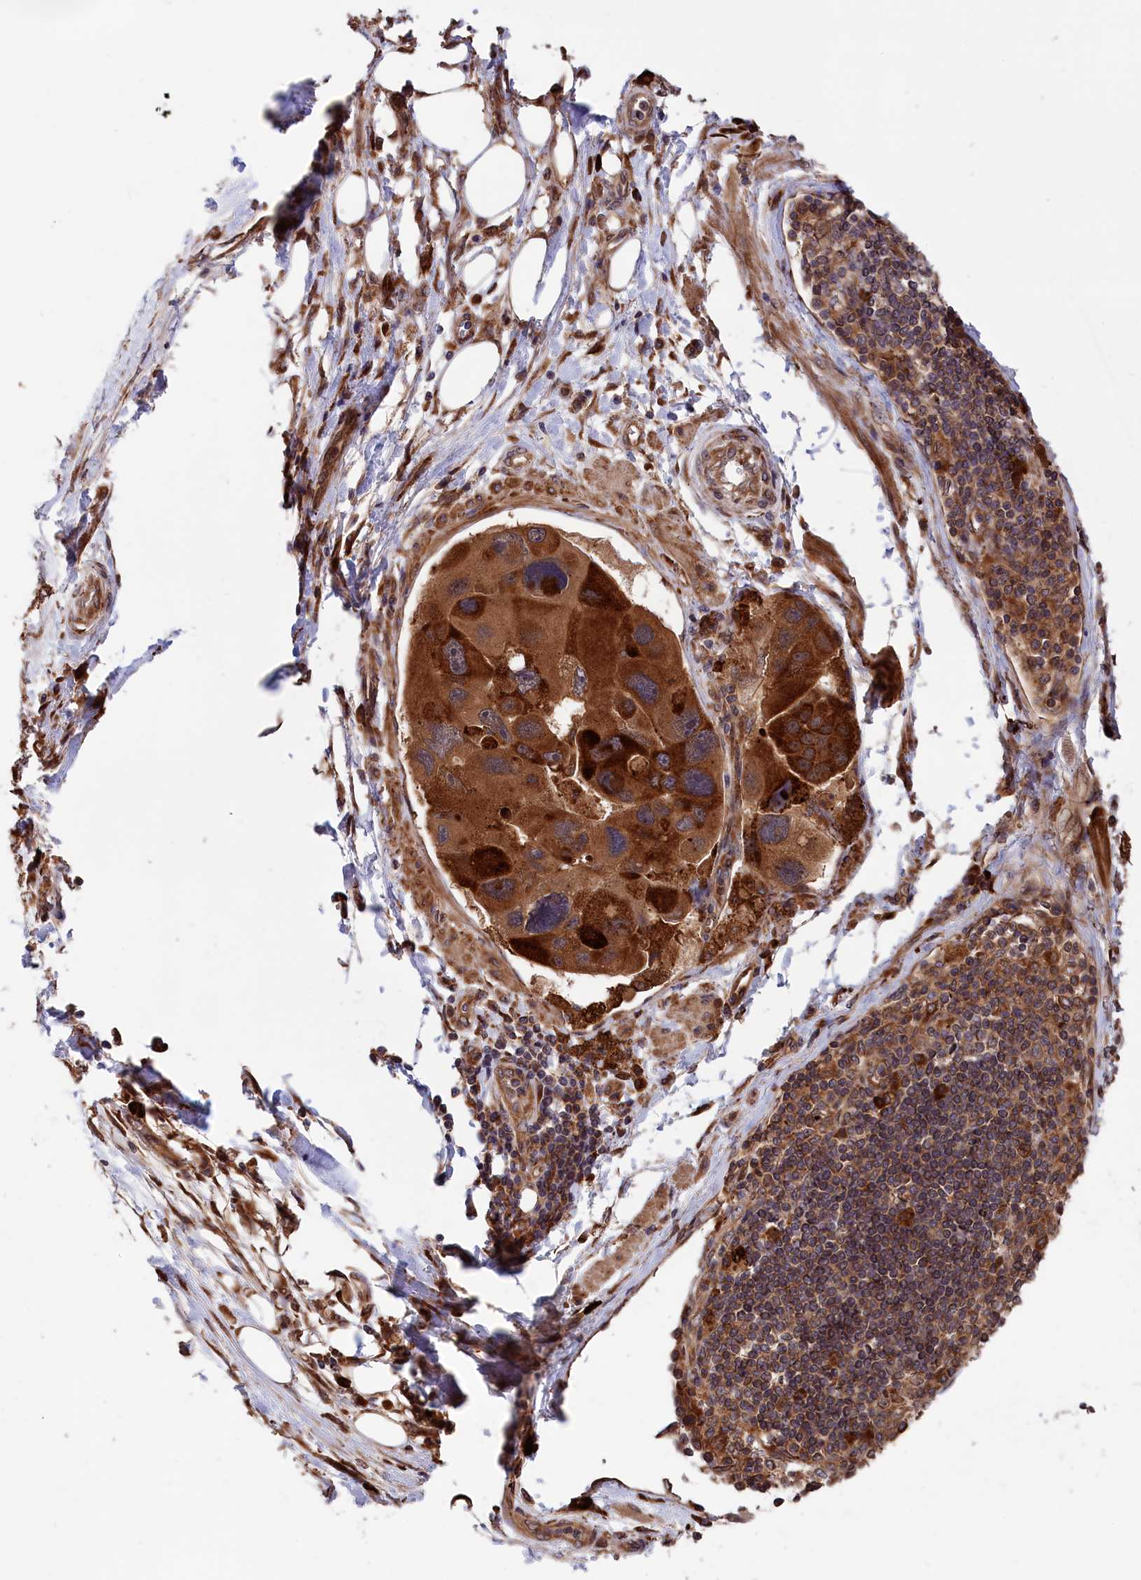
{"staining": {"intensity": "strong", "quantity": ">75%", "location": "cytoplasmic/membranous"}, "tissue": "lung cancer", "cell_type": "Tumor cells", "image_type": "cancer", "snomed": [{"axis": "morphology", "description": "Adenocarcinoma, NOS"}, {"axis": "topography", "description": "Lung"}], "caption": "IHC staining of lung adenocarcinoma, which shows high levels of strong cytoplasmic/membranous positivity in approximately >75% of tumor cells indicating strong cytoplasmic/membranous protein expression. The staining was performed using DAB (3,3'-diaminobenzidine) (brown) for protein detection and nuclei were counterstained in hematoxylin (blue).", "gene": "PLA2G4C", "patient": {"sex": "female", "age": 54}}